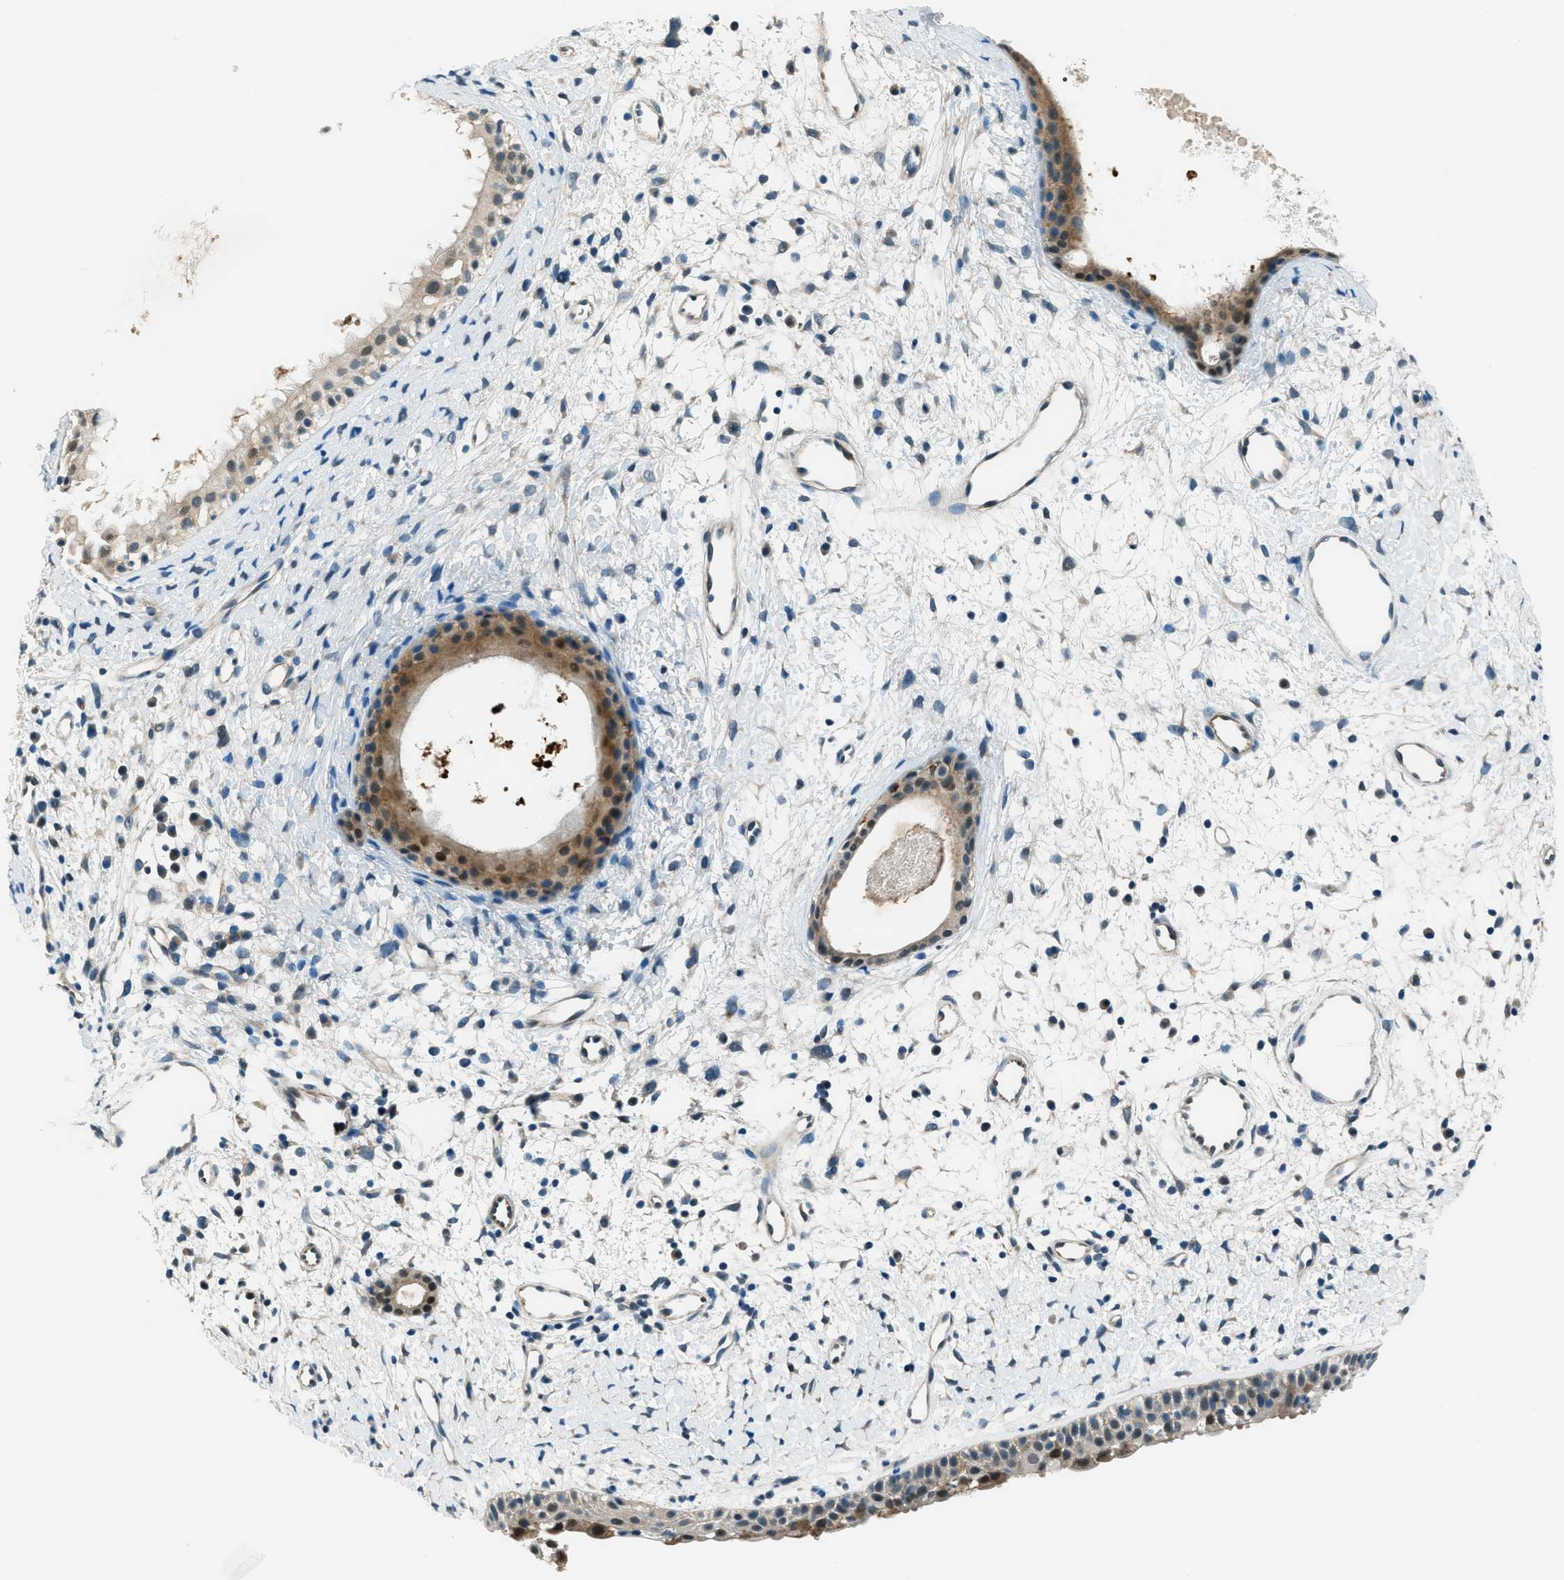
{"staining": {"intensity": "moderate", "quantity": "25%-75%", "location": "cytoplasmic/membranous"}, "tissue": "nasopharynx", "cell_type": "Respiratory epithelial cells", "image_type": "normal", "snomed": [{"axis": "morphology", "description": "Normal tissue, NOS"}, {"axis": "topography", "description": "Nasopharynx"}], "caption": "Protein staining of benign nasopharynx exhibits moderate cytoplasmic/membranous staining in about 25%-75% of respiratory epithelial cells. (DAB (3,3'-diaminobenzidine) IHC, brown staining for protein, blue staining for nuclei).", "gene": "HEBP2", "patient": {"sex": "male", "age": 22}}